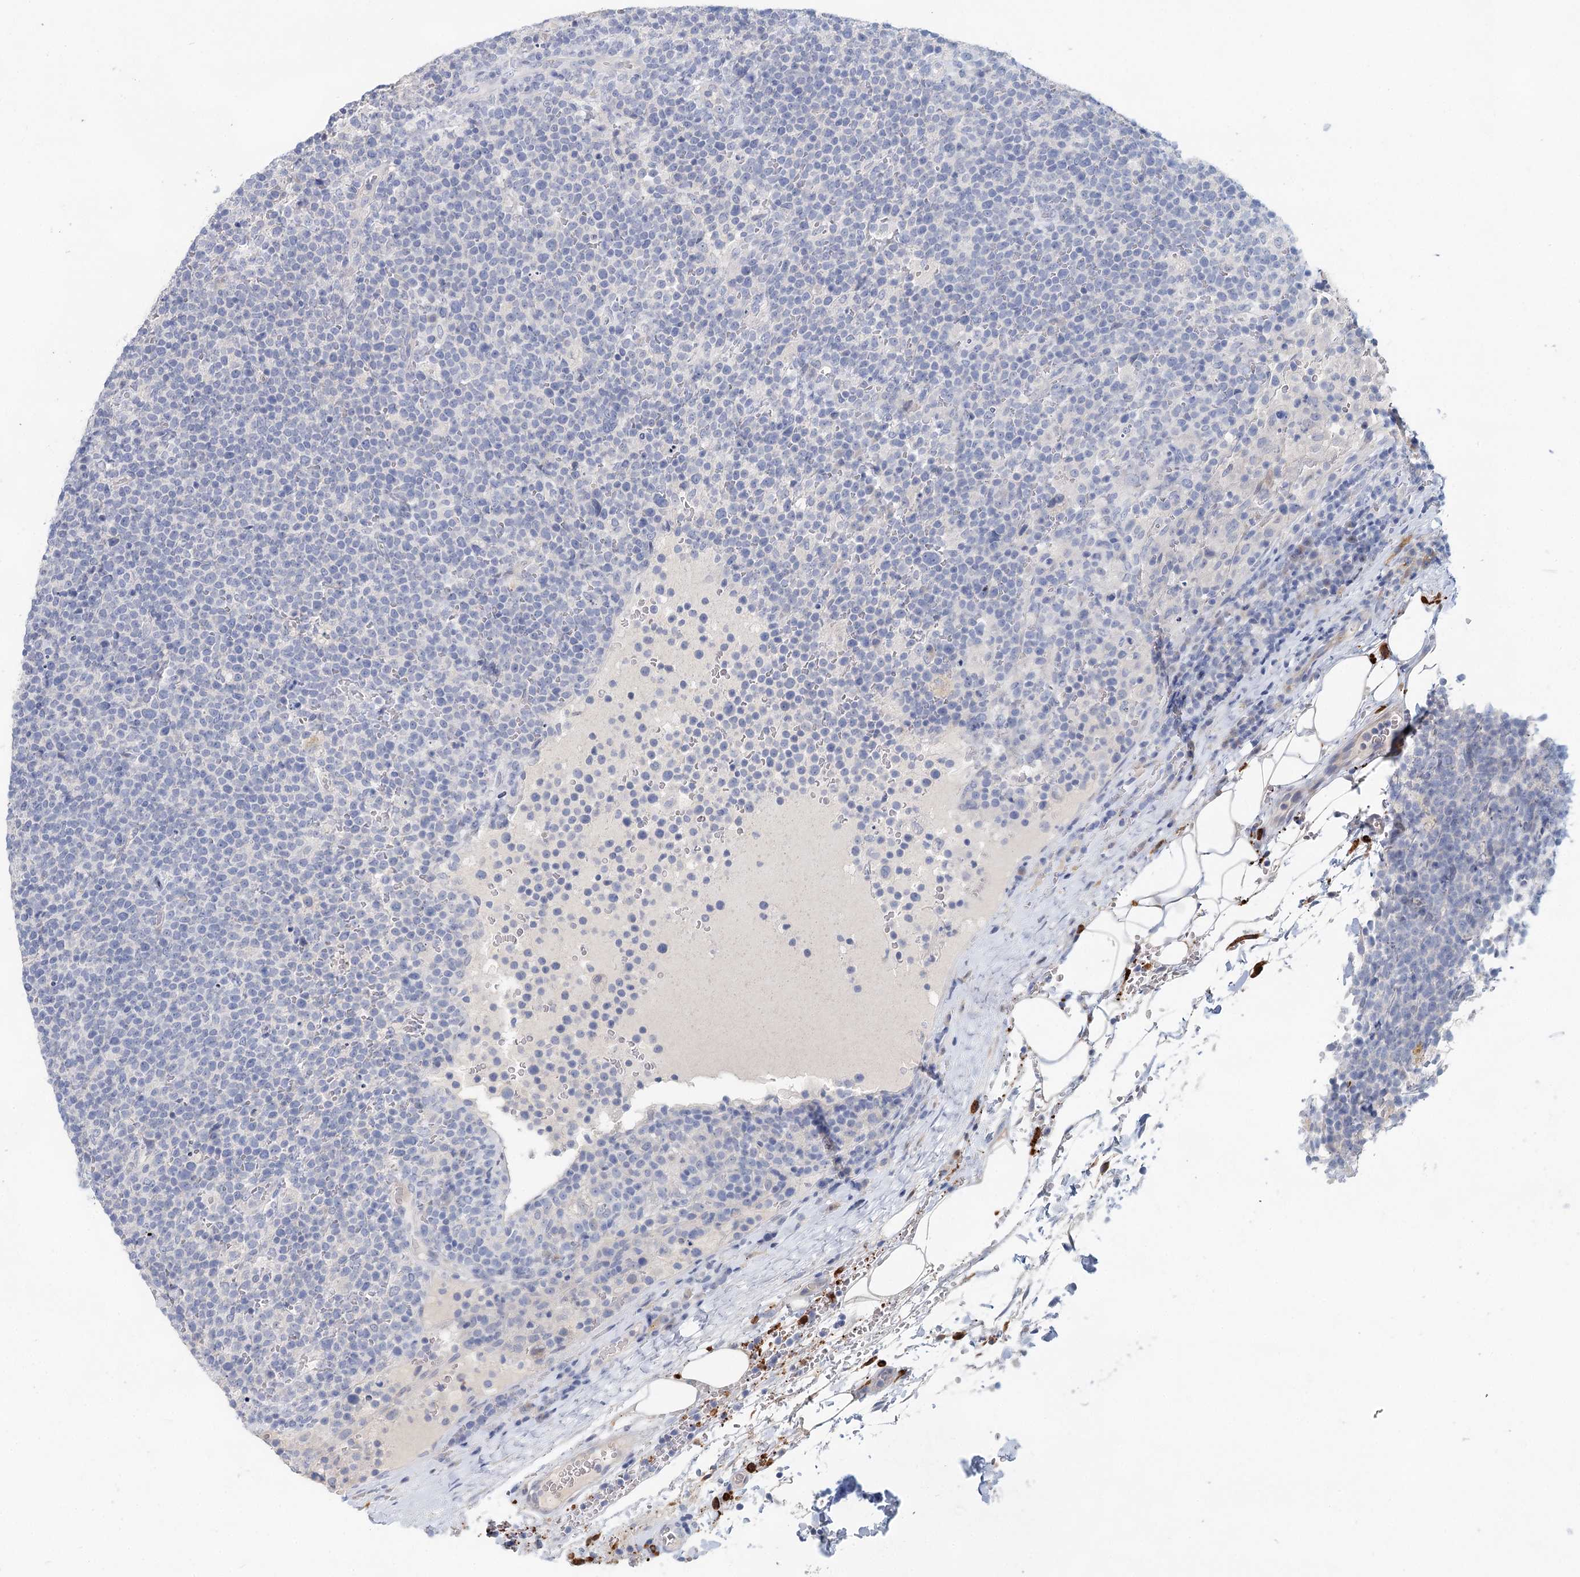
{"staining": {"intensity": "negative", "quantity": "none", "location": "none"}, "tissue": "lymphoma", "cell_type": "Tumor cells", "image_type": "cancer", "snomed": [{"axis": "morphology", "description": "Malignant lymphoma, non-Hodgkin's type, High grade"}, {"axis": "topography", "description": "Lymph node"}], "caption": "This micrograph is of lymphoma stained with immunohistochemistry (IHC) to label a protein in brown with the nuclei are counter-stained blue. There is no positivity in tumor cells.", "gene": "SLC19A3", "patient": {"sex": "male", "age": 61}}